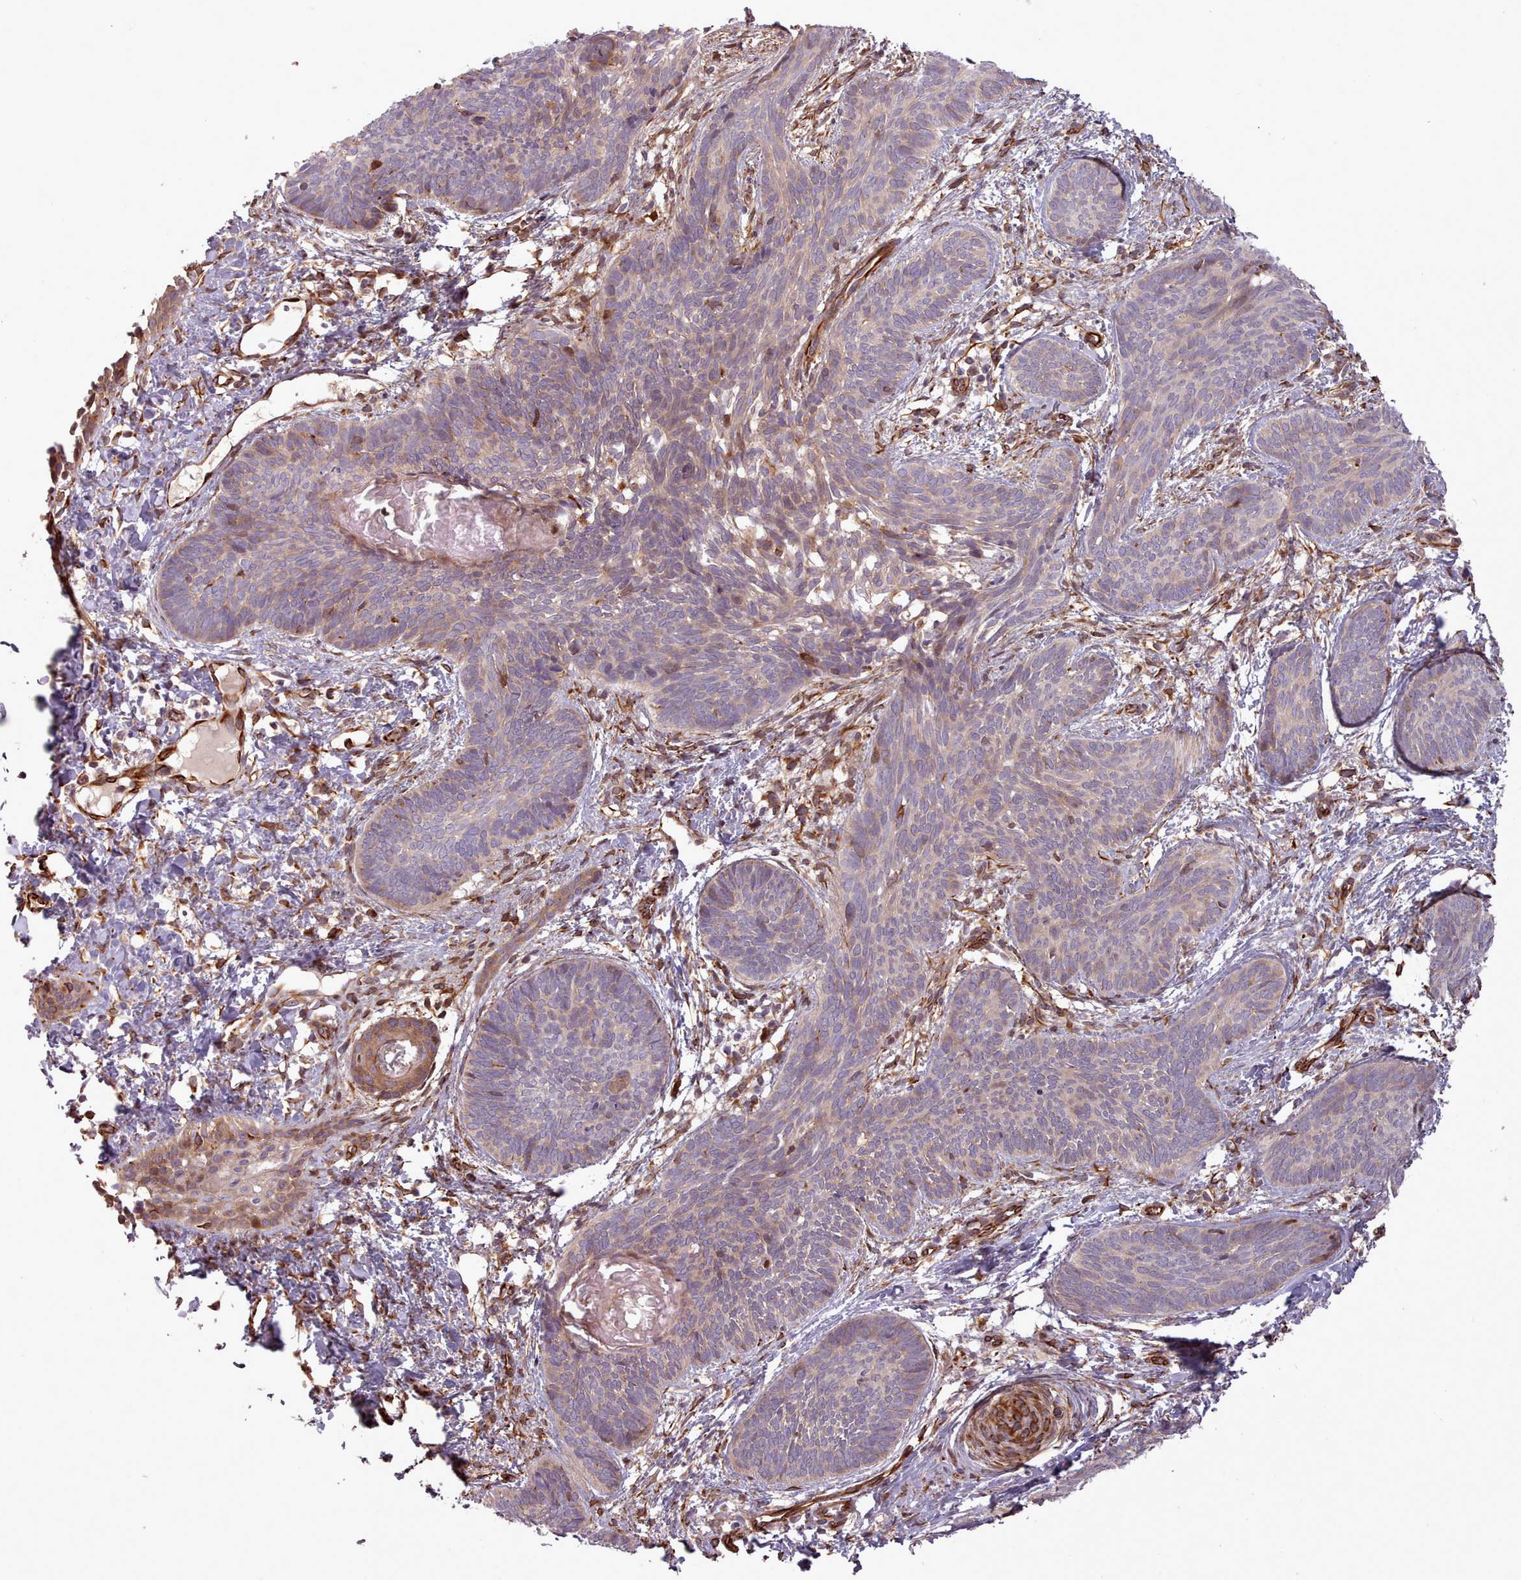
{"staining": {"intensity": "weak", "quantity": "<25%", "location": "cytoplasmic/membranous"}, "tissue": "skin cancer", "cell_type": "Tumor cells", "image_type": "cancer", "snomed": [{"axis": "morphology", "description": "Basal cell carcinoma"}, {"axis": "topography", "description": "Skin"}], "caption": "Protein analysis of skin basal cell carcinoma demonstrates no significant staining in tumor cells.", "gene": "GBGT1", "patient": {"sex": "female", "age": 81}}